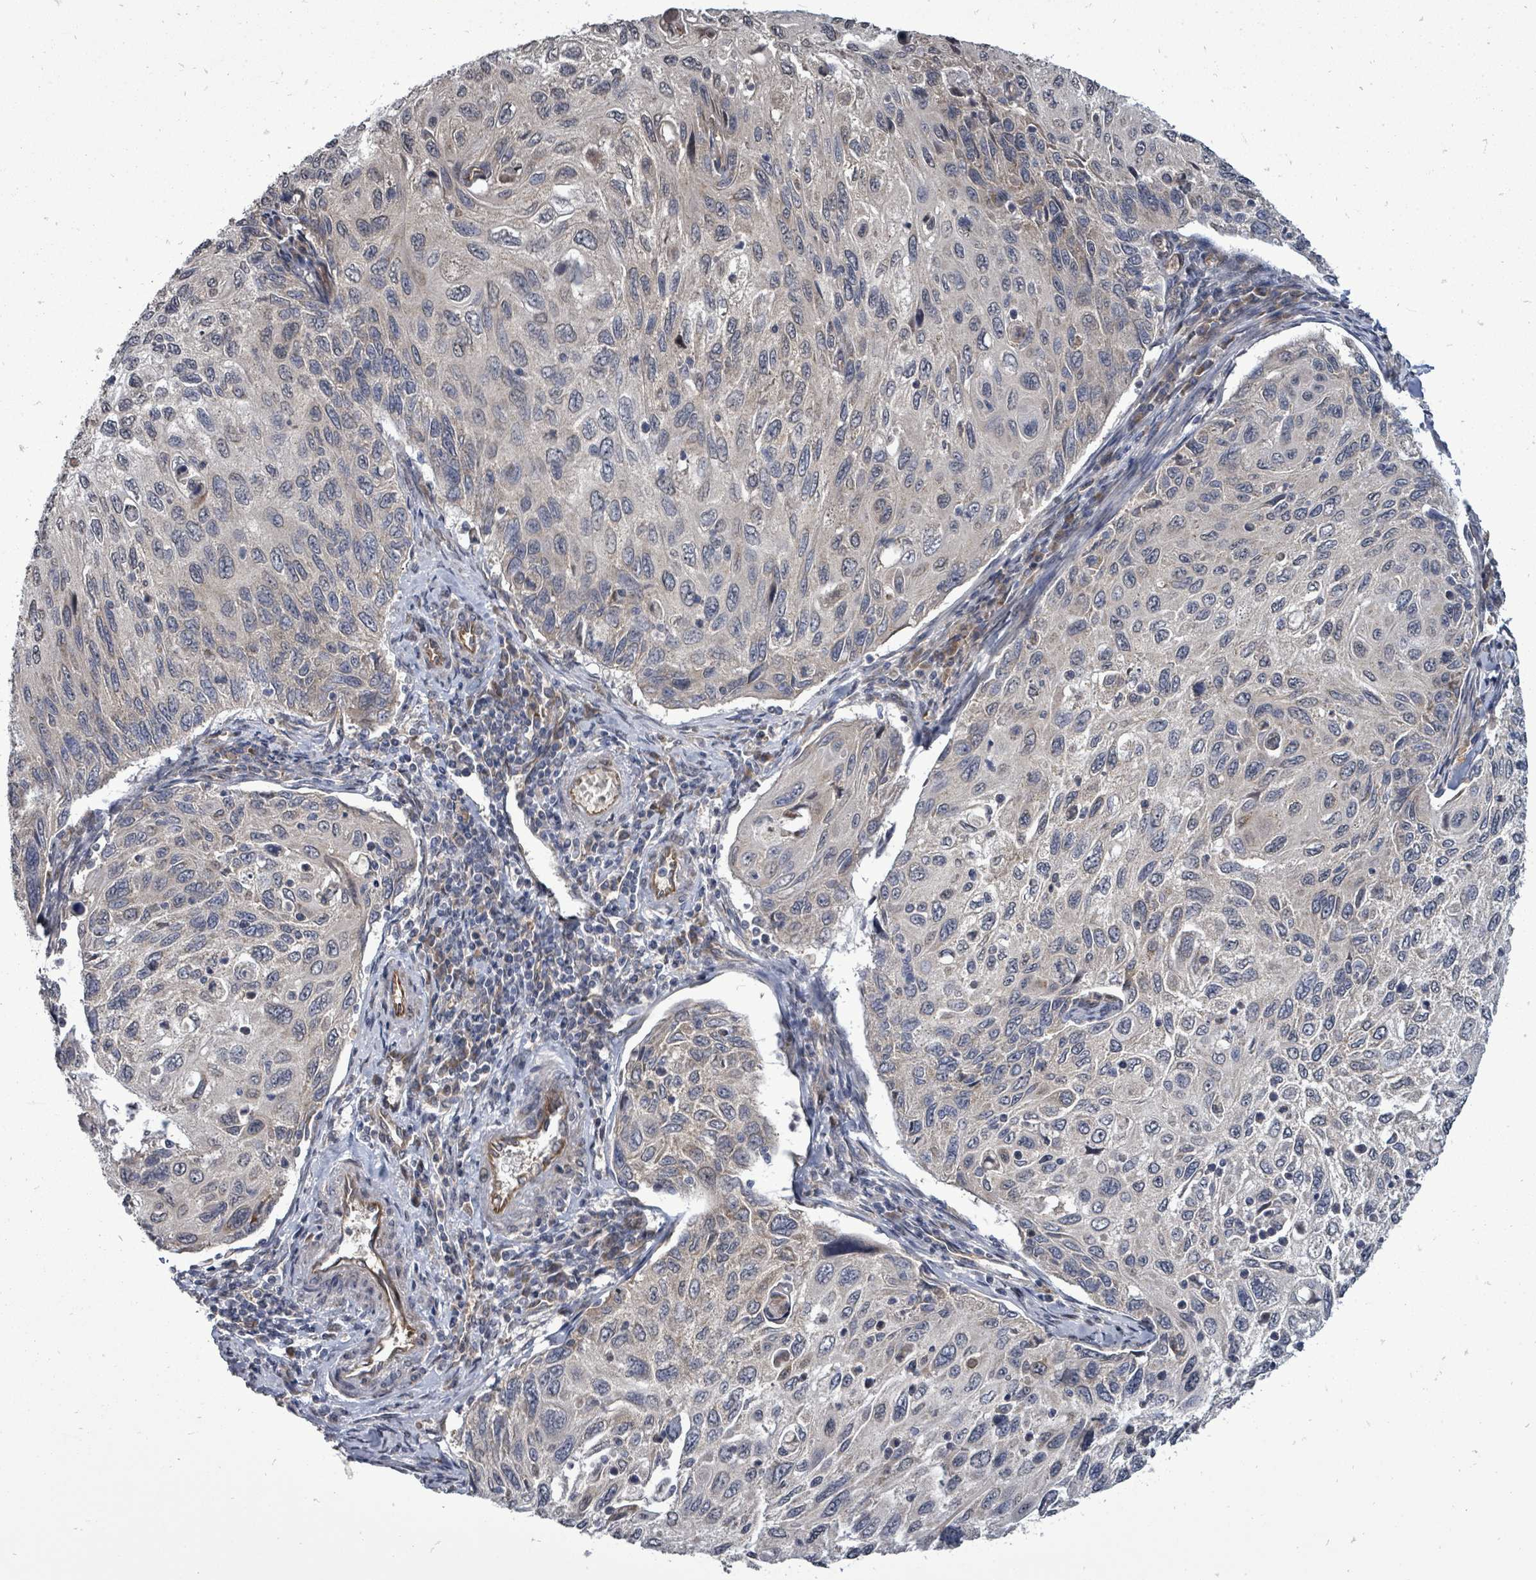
{"staining": {"intensity": "weak", "quantity": "<25%", "location": "cytoplasmic/membranous"}, "tissue": "cervical cancer", "cell_type": "Tumor cells", "image_type": "cancer", "snomed": [{"axis": "morphology", "description": "Squamous cell carcinoma, NOS"}, {"axis": "topography", "description": "Cervix"}], "caption": "DAB (3,3'-diaminobenzidine) immunohistochemical staining of cervical cancer (squamous cell carcinoma) displays no significant staining in tumor cells.", "gene": "RALGAPB", "patient": {"sex": "female", "age": 70}}